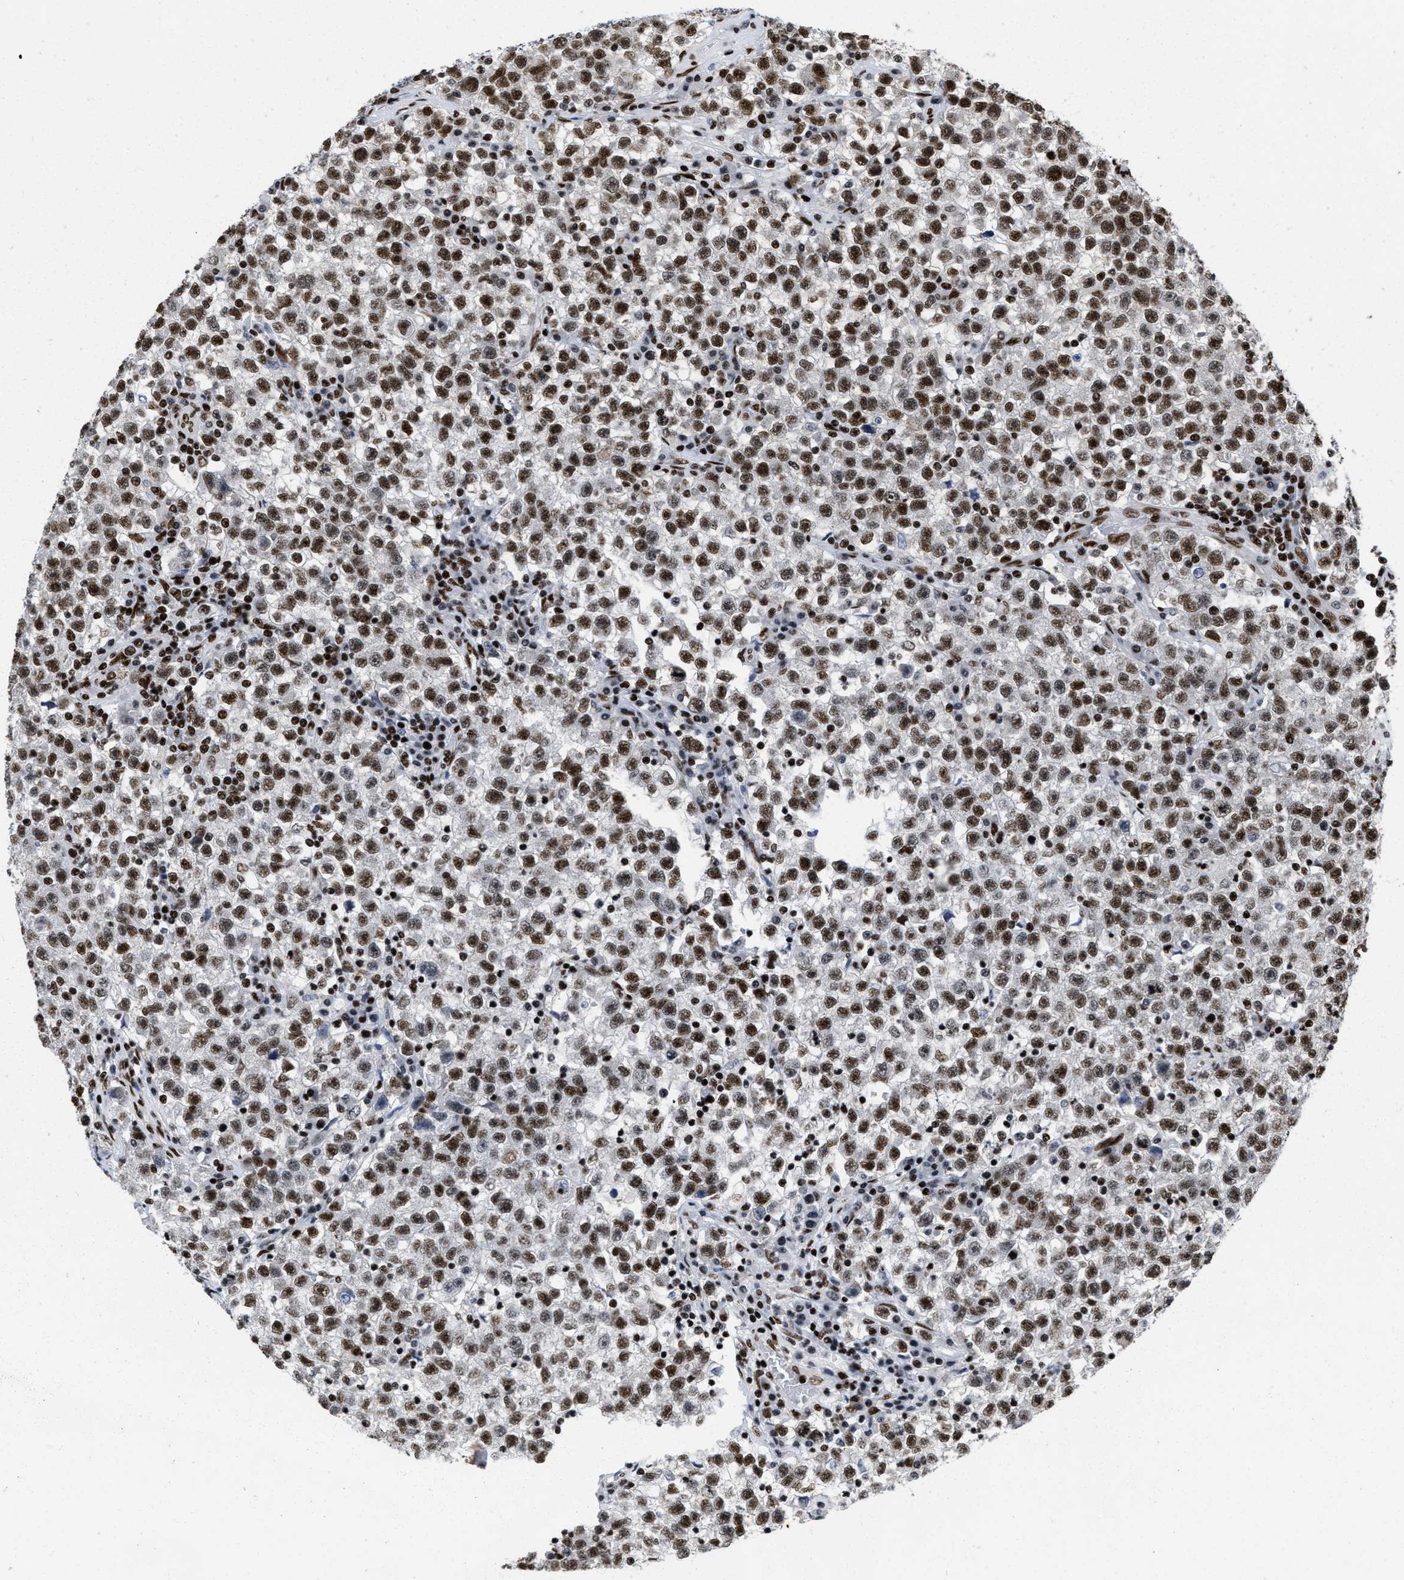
{"staining": {"intensity": "strong", "quantity": ">75%", "location": "nuclear"}, "tissue": "testis cancer", "cell_type": "Tumor cells", "image_type": "cancer", "snomed": [{"axis": "morphology", "description": "Seminoma, NOS"}, {"axis": "topography", "description": "Testis"}], "caption": "IHC histopathology image of neoplastic tissue: human testis cancer stained using IHC displays high levels of strong protein expression localized specifically in the nuclear of tumor cells, appearing as a nuclear brown color.", "gene": "CREB1", "patient": {"sex": "male", "age": 22}}